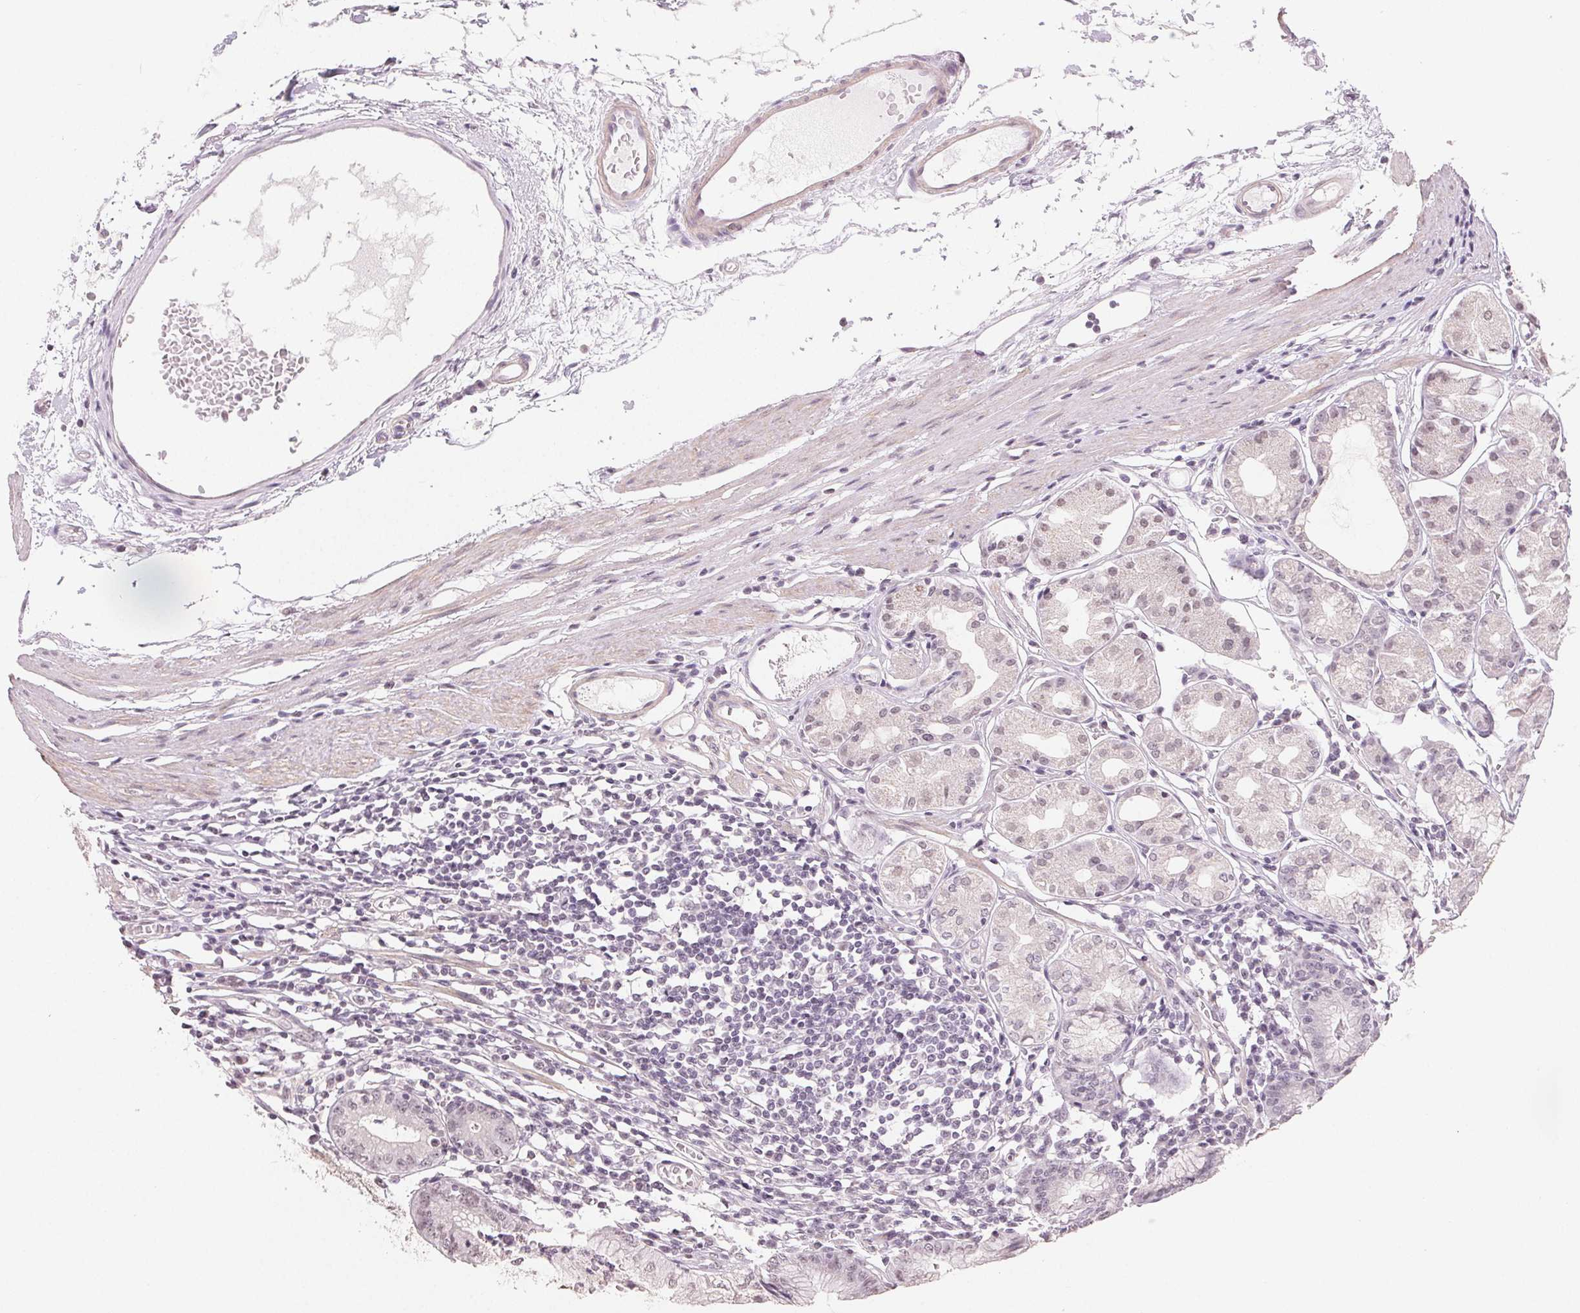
{"staining": {"intensity": "negative", "quantity": "none", "location": "none"}, "tissue": "stomach", "cell_type": "Glandular cells", "image_type": "normal", "snomed": [{"axis": "morphology", "description": "Normal tissue, NOS"}, {"axis": "topography", "description": "Stomach"}], "caption": "This is a micrograph of immunohistochemistry (IHC) staining of benign stomach, which shows no positivity in glandular cells. The staining is performed using DAB brown chromogen with nuclei counter-stained in using hematoxylin.", "gene": "TMEM174", "patient": {"sex": "male", "age": 55}}